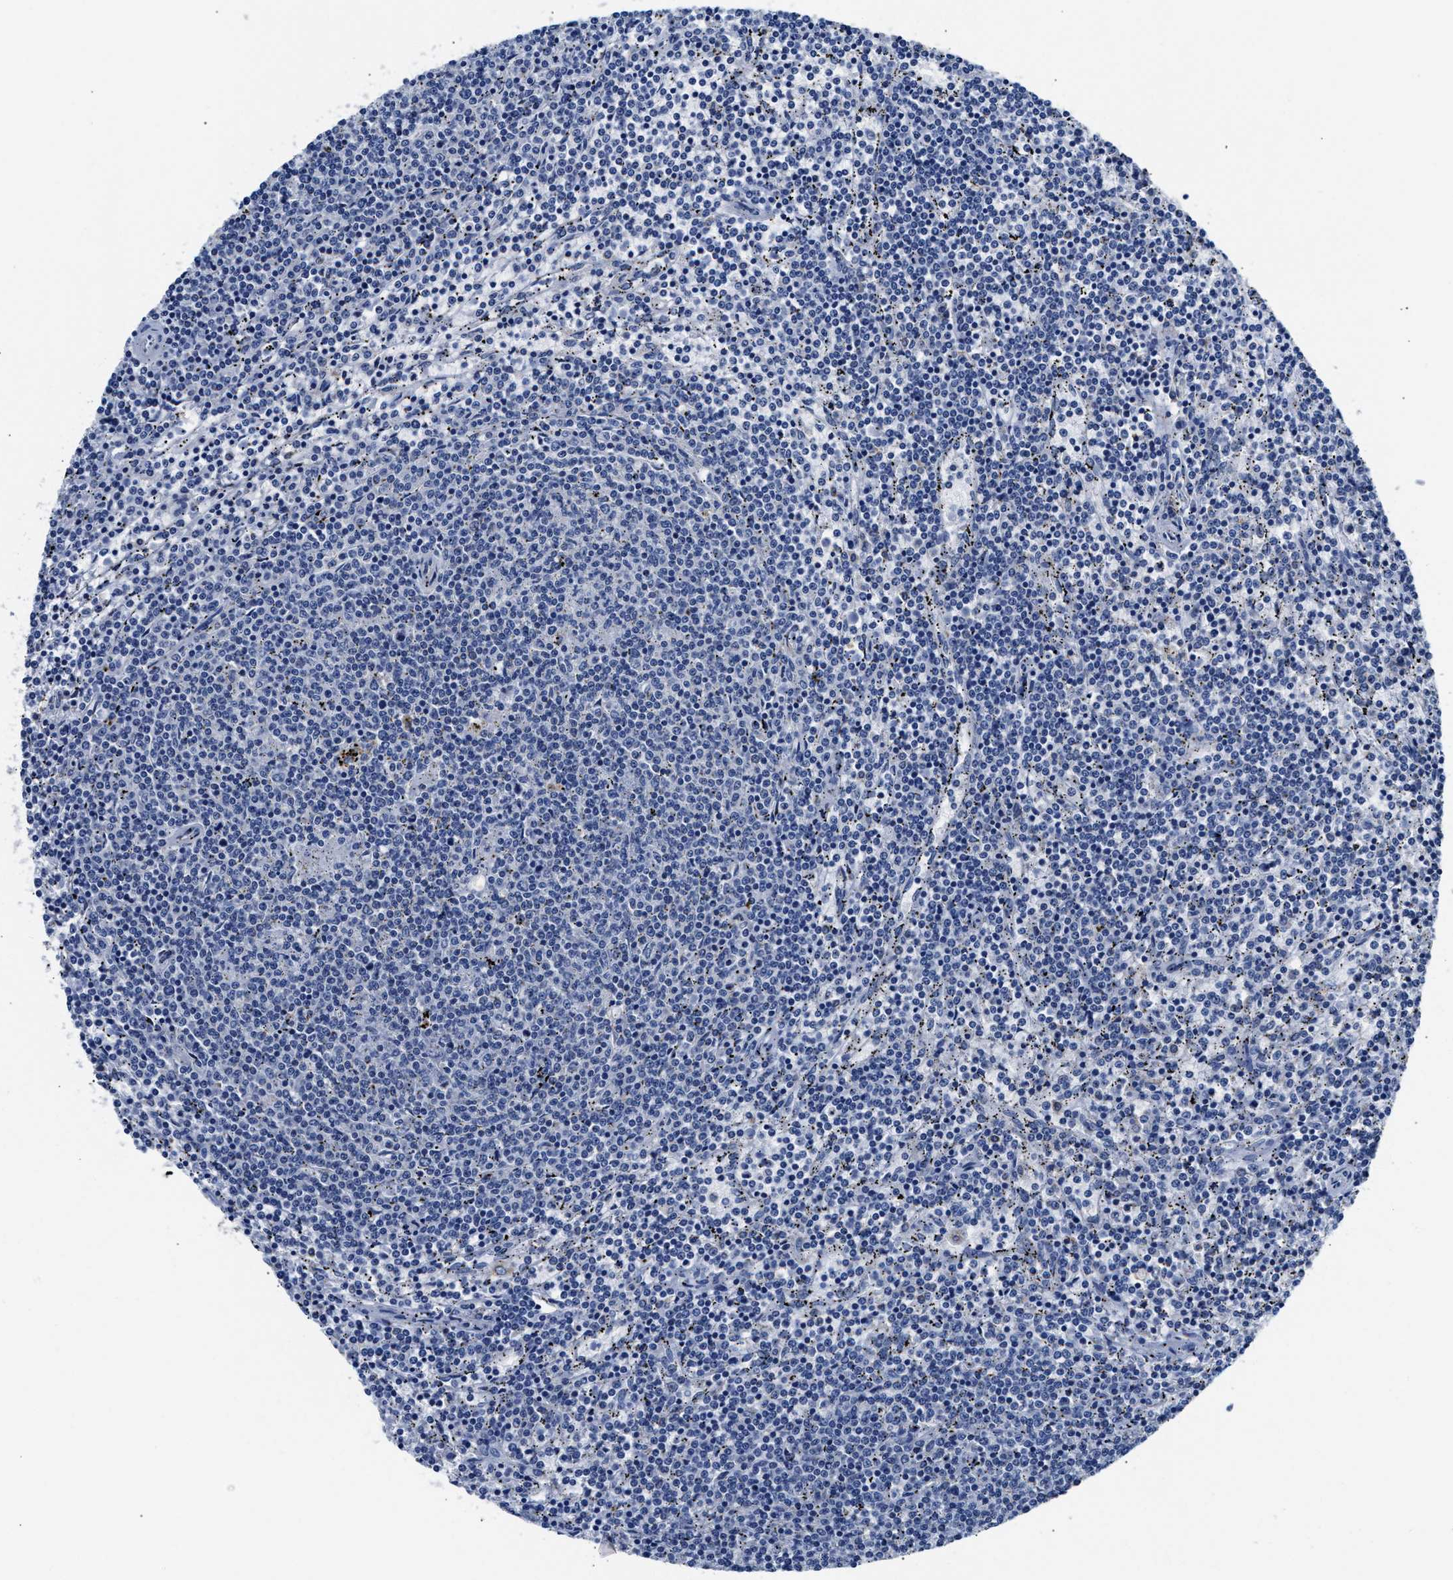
{"staining": {"intensity": "negative", "quantity": "none", "location": "none"}, "tissue": "lymphoma", "cell_type": "Tumor cells", "image_type": "cancer", "snomed": [{"axis": "morphology", "description": "Malignant lymphoma, non-Hodgkin's type, Low grade"}, {"axis": "topography", "description": "Spleen"}], "caption": "Tumor cells are negative for protein expression in human lymphoma.", "gene": "ACADVL", "patient": {"sex": "female", "age": 50}}